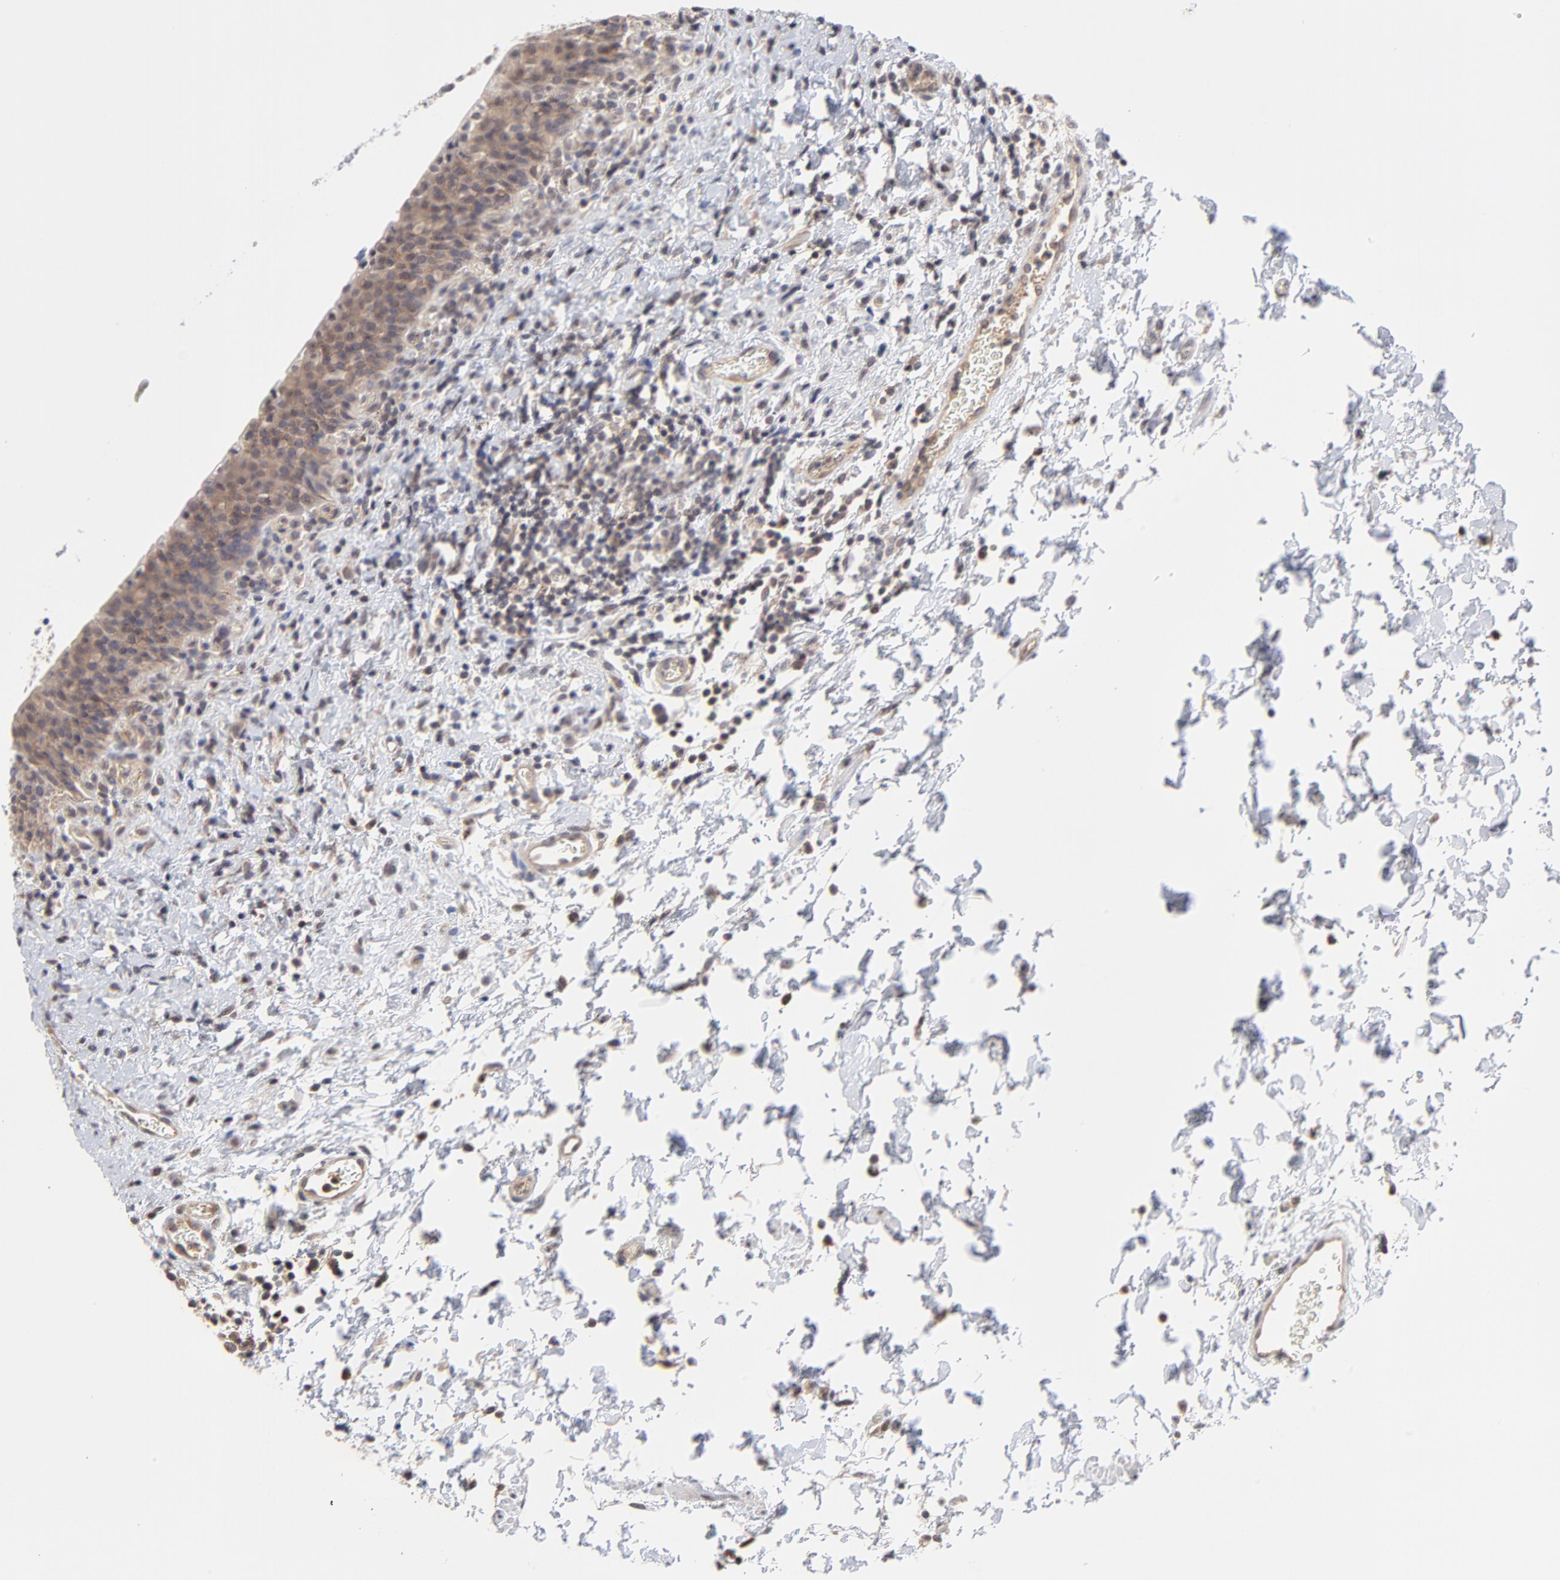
{"staining": {"intensity": "moderate", "quantity": ">75%", "location": "cytoplasmic/membranous"}, "tissue": "urinary bladder", "cell_type": "Urothelial cells", "image_type": "normal", "snomed": [{"axis": "morphology", "description": "Normal tissue, NOS"}, {"axis": "topography", "description": "Urinary bladder"}], "caption": "Immunohistochemical staining of normal urinary bladder demonstrates >75% levels of moderate cytoplasmic/membranous protein staining in about >75% of urothelial cells.", "gene": "ZNF157", "patient": {"sex": "male", "age": 51}}